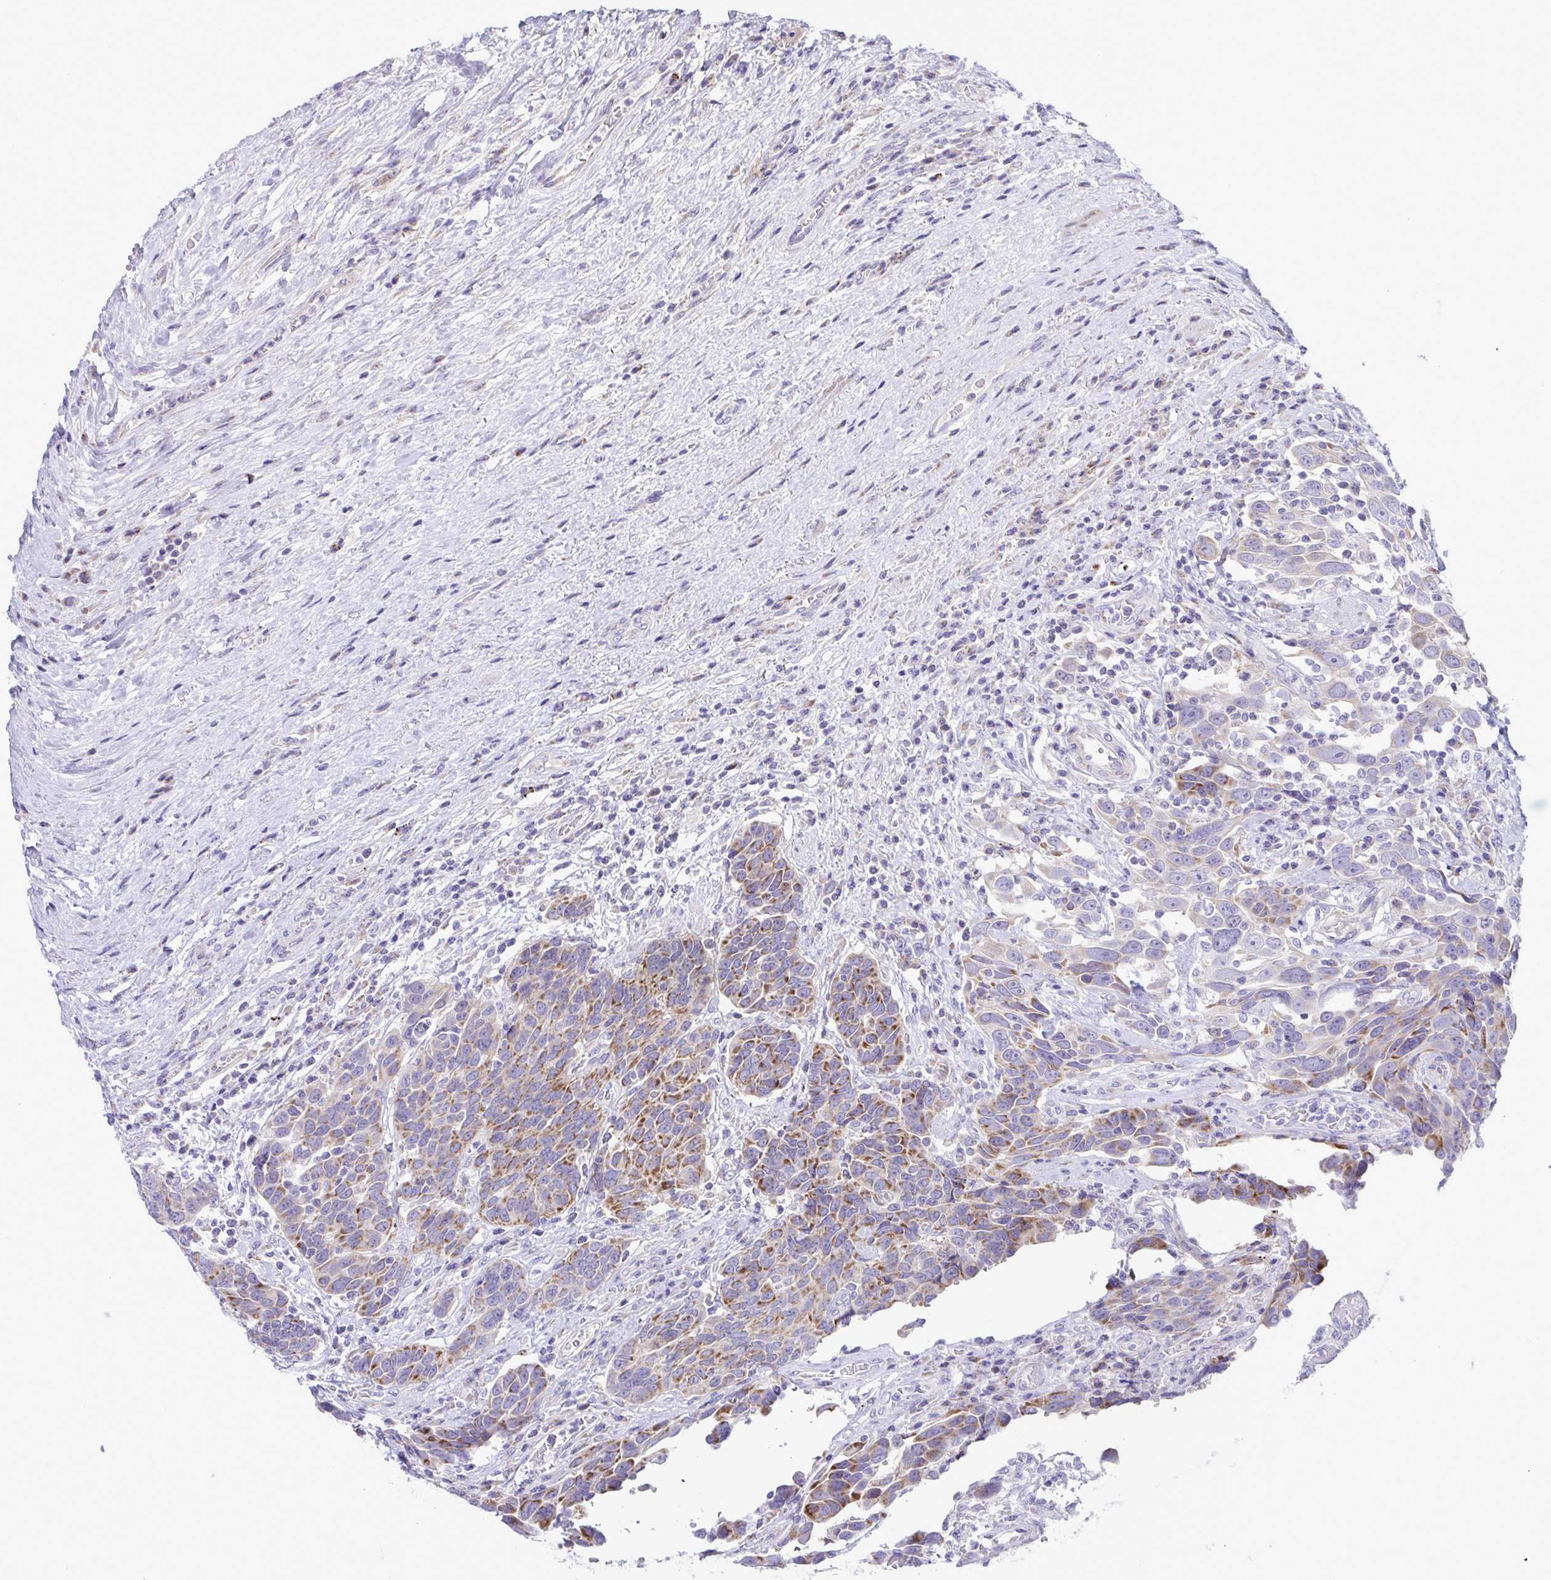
{"staining": {"intensity": "moderate", "quantity": "25%-75%", "location": "cytoplasmic/membranous"}, "tissue": "urothelial cancer", "cell_type": "Tumor cells", "image_type": "cancer", "snomed": [{"axis": "morphology", "description": "Urothelial carcinoma, High grade"}, {"axis": "topography", "description": "Urinary bladder"}], "caption": "IHC histopathology image of neoplastic tissue: urothelial cancer stained using immunohistochemistry (IHC) reveals medium levels of moderate protein expression localized specifically in the cytoplasmic/membranous of tumor cells, appearing as a cytoplasmic/membranous brown color.", "gene": "DTX3", "patient": {"sex": "female", "age": 70}}